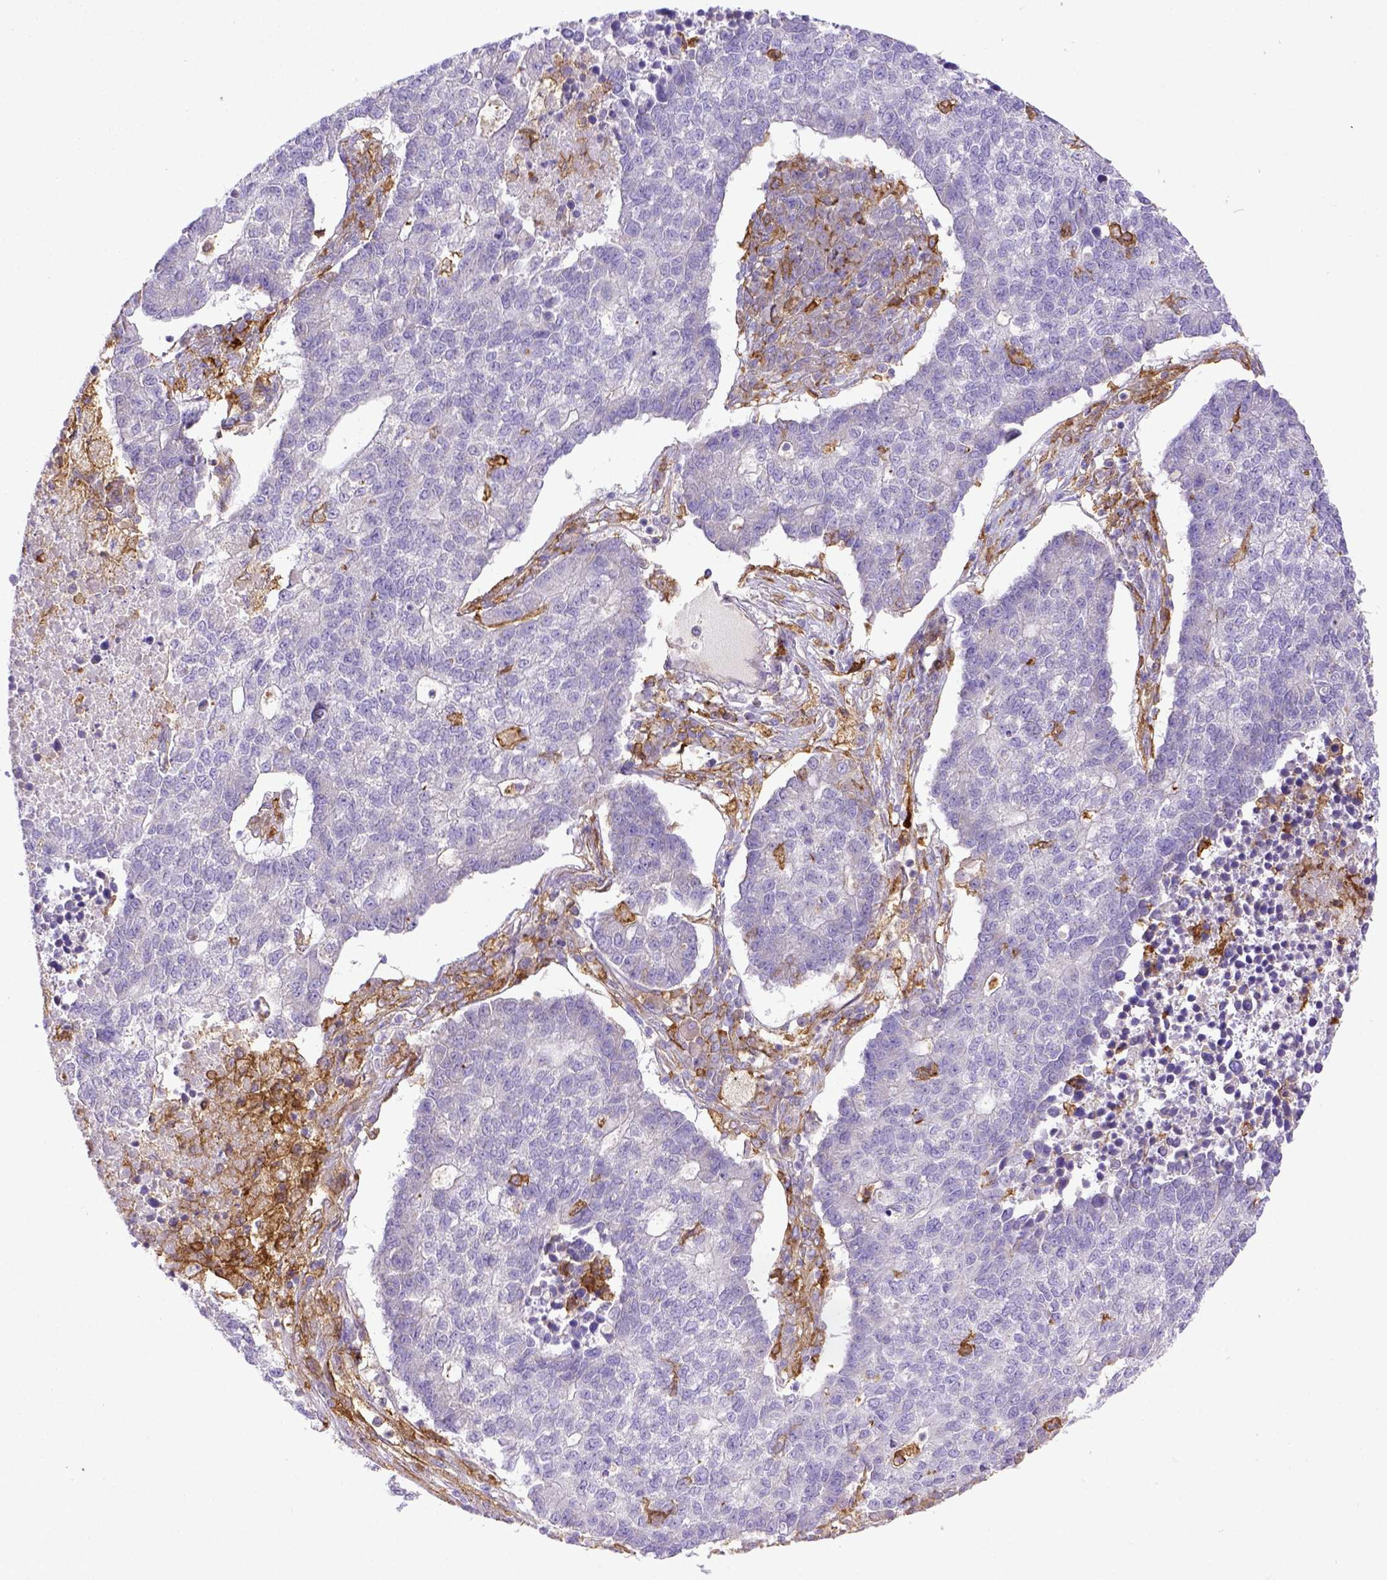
{"staining": {"intensity": "negative", "quantity": "none", "location": "none"}, "tissue": "lung cancer", "cell_type": "Tumor cells", "image_type": "cancer", "snomed": [{"axis": "morphology", "description": "Adenocarcinoma, NOS"}, {"axis": "topography", "description": "Lung"}], "caption": "Tumor cells are negative for brown protein staining in lung adenocarcinoma.", "gene": "CD40", "patient": {"sex": "male", "age": 57}}